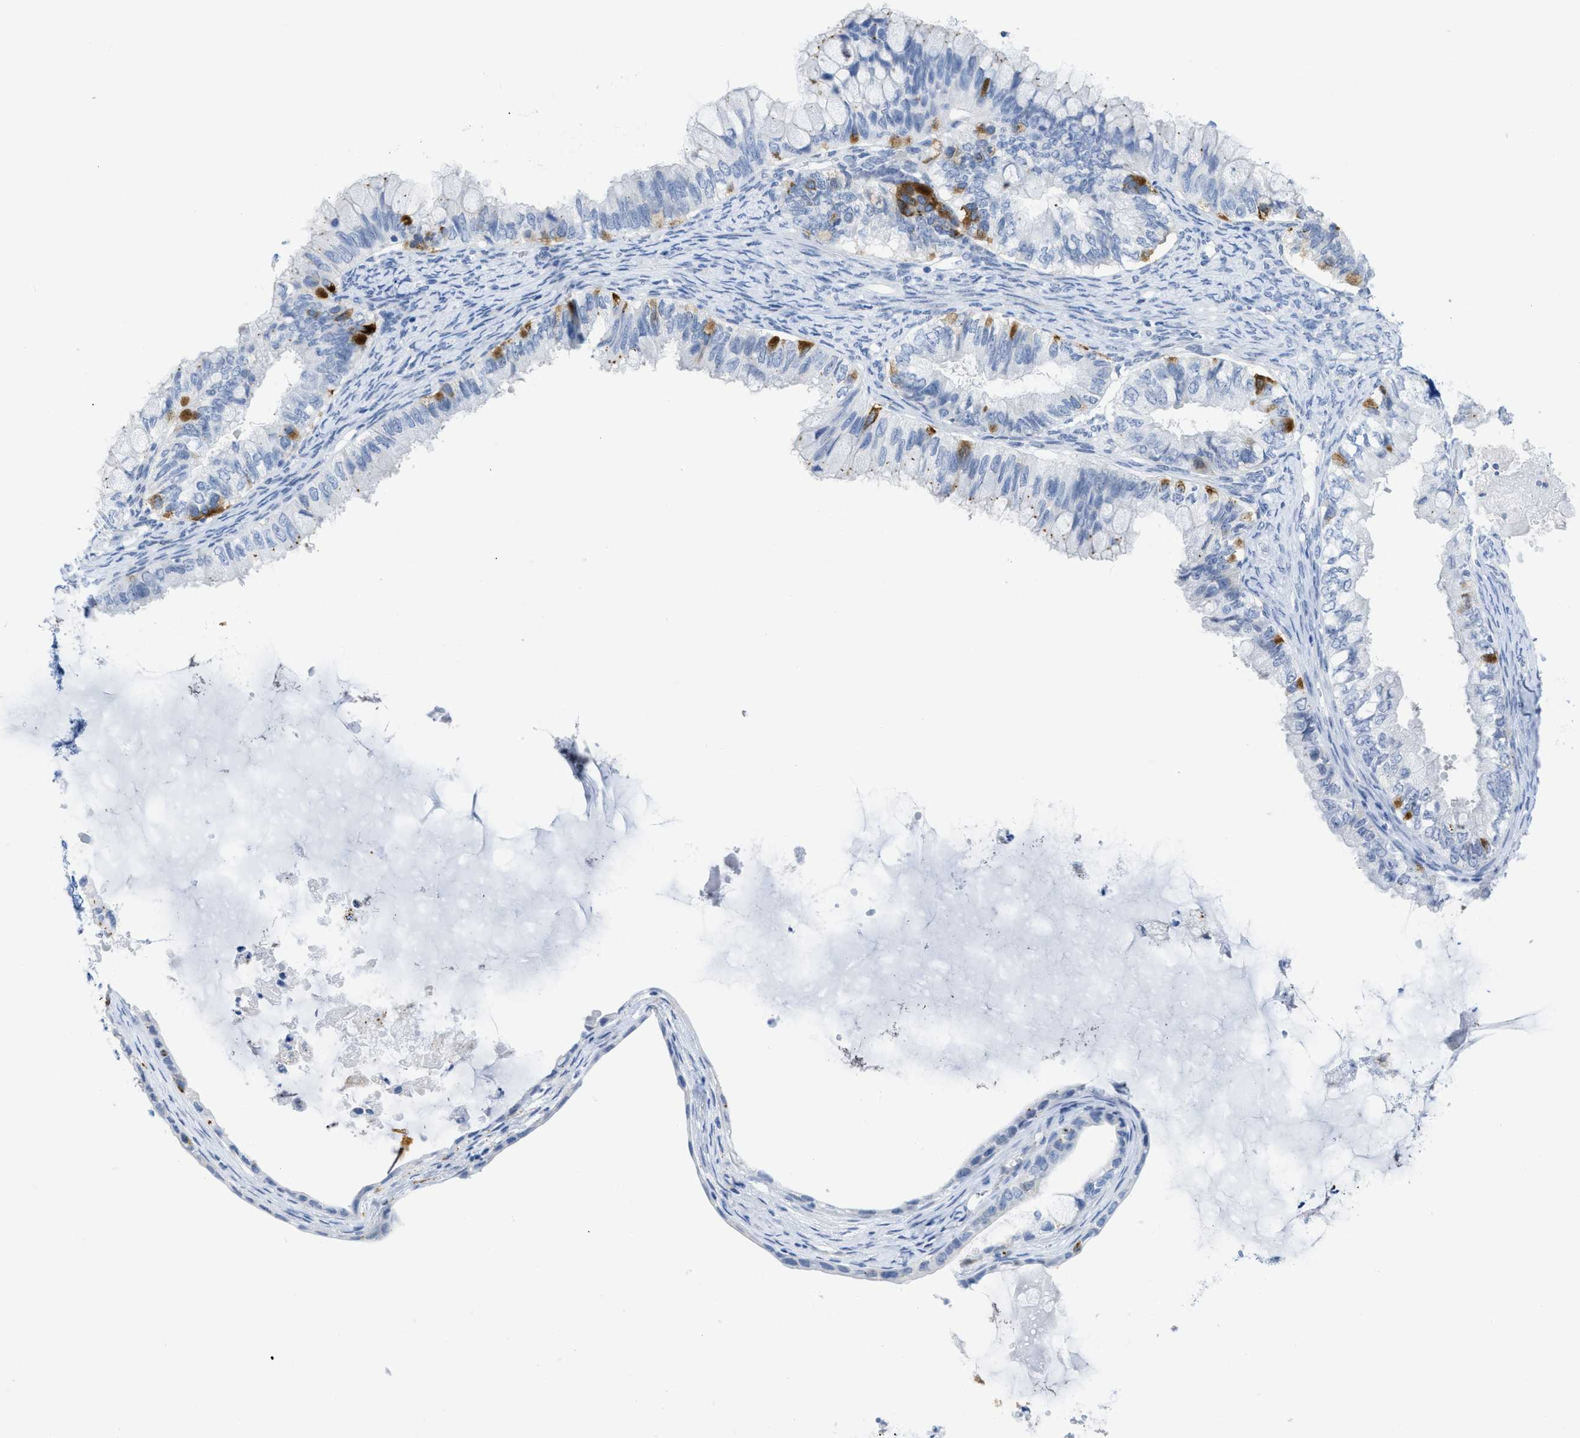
{"staining": {"intensity": "moderate", "quantity": "<25%", "location": "cytoplasmic/membranous"}, "tissue": "ovarian cancer", "cell_type": "Tumor cells", "image_type": "cancer", "snomed": [{"axis": "morphology", "description": "Cystadenocarcinoma, mucinous, NOS"}, {"axis": "topography", "description": "Ovary"}], "caption": "IHC staining of ovarian cancer (mucinous cystadenocarcinoma), which demonstrates low levels of moderate cytoplasmic/membranous positivity in about <25% of tumor cells indicating moderate cytoplasmic/membranous protein expression. The staining was performed using DAB (brown) for protein detection and nuclei were counterstained in hematoxylin (blue).", "gene": "WDR4", "patient": {"sex": "female", "age": 80}}